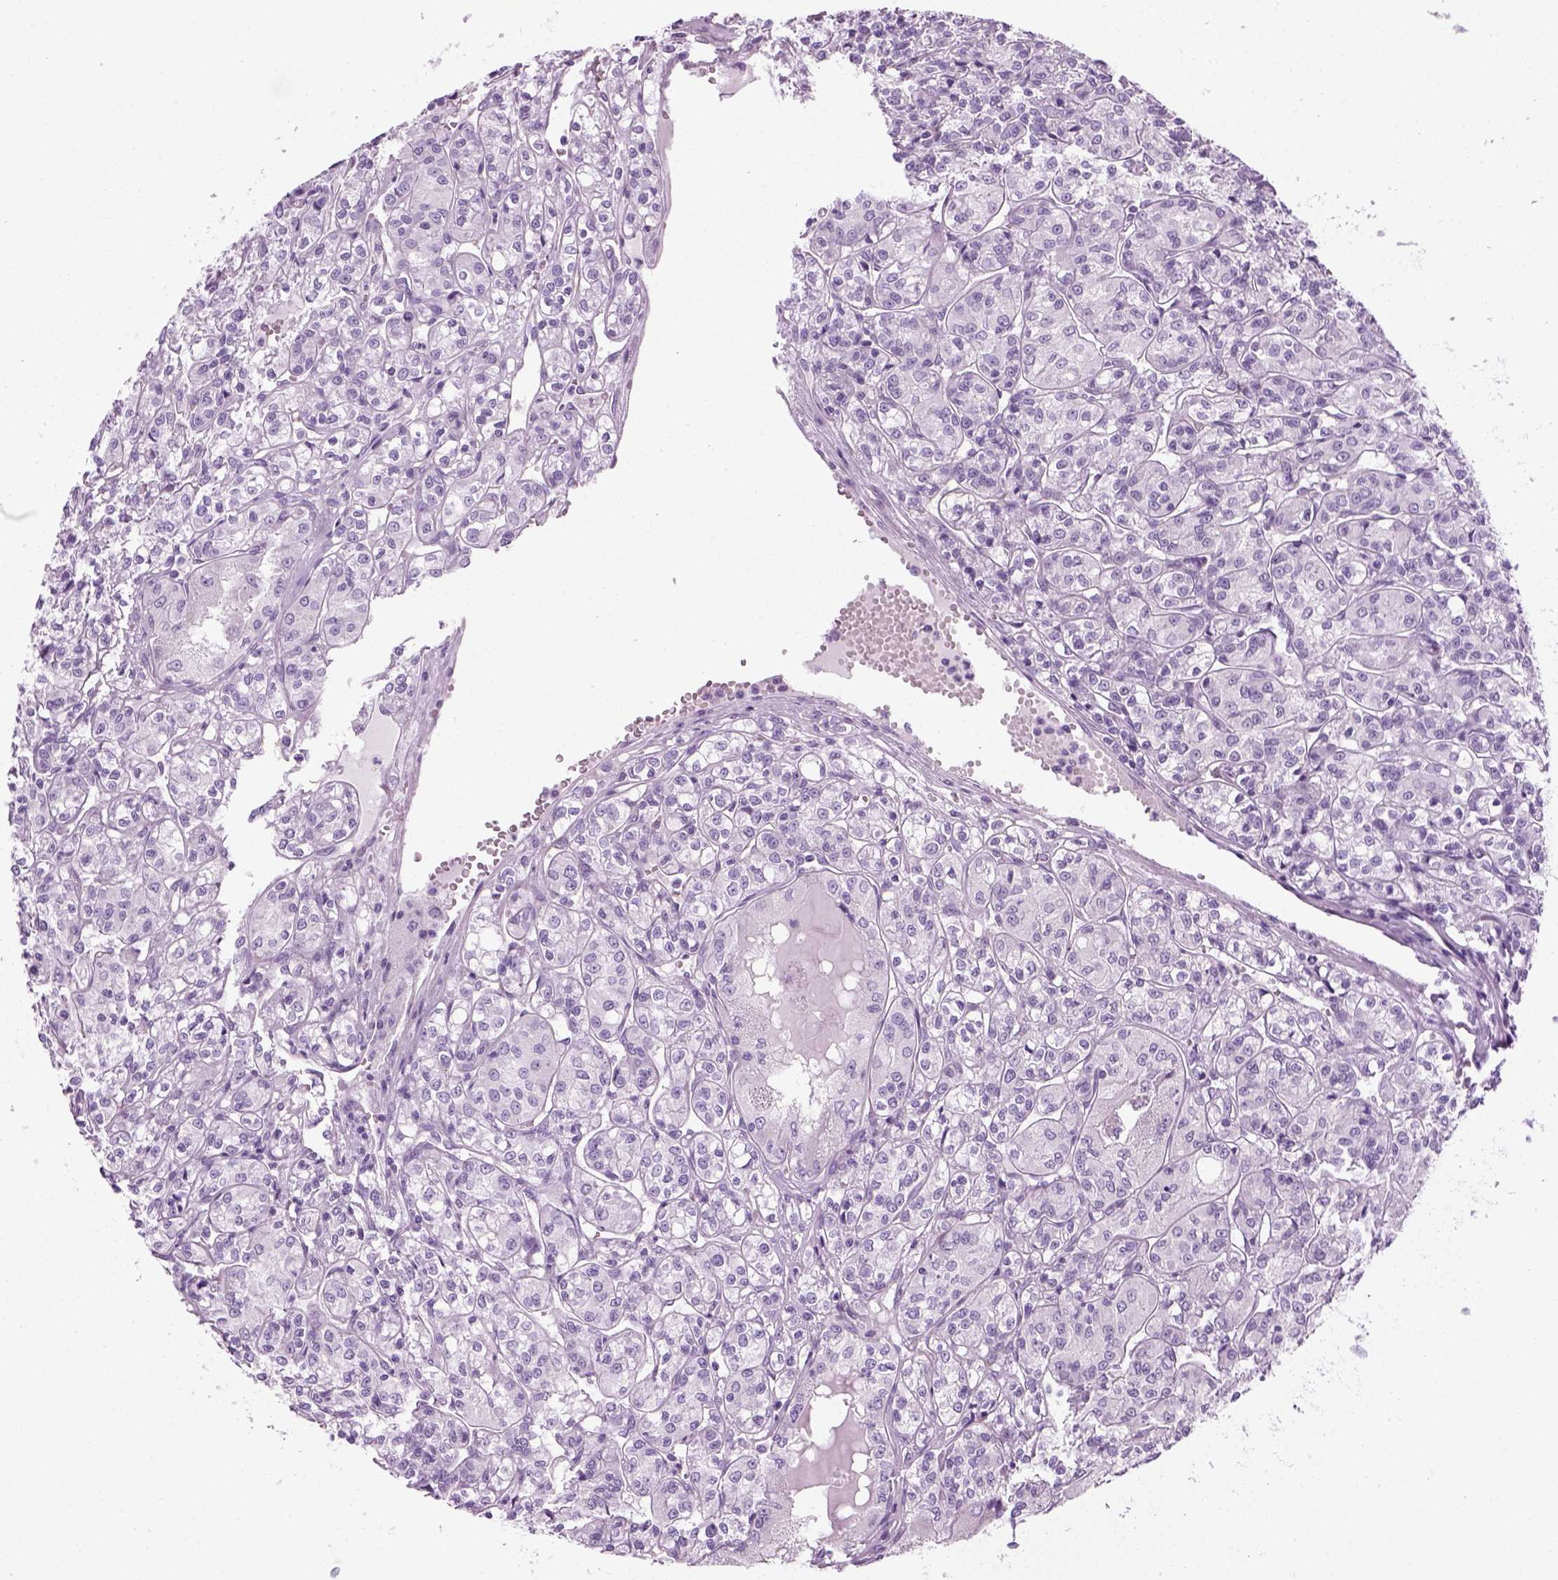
{"staining": {"intensity": "negative", "quantity": "none", "location": "none"}, "tissue": "renal cancer", "cell_type": "Tumor cells", "image_type": "cancer", "snomed": [{"axis": "morphology", "description": "Adenocarcinoma, NOS"}, {"axis": "topography", "description": "Kidney"}], "caption": "DAB immunohistochemical staining of renal adenocarcinoma displays no significant staining in tumor cells.", "gene": "CIBAR2", "patient": {"sex": "male", "age": 36}}